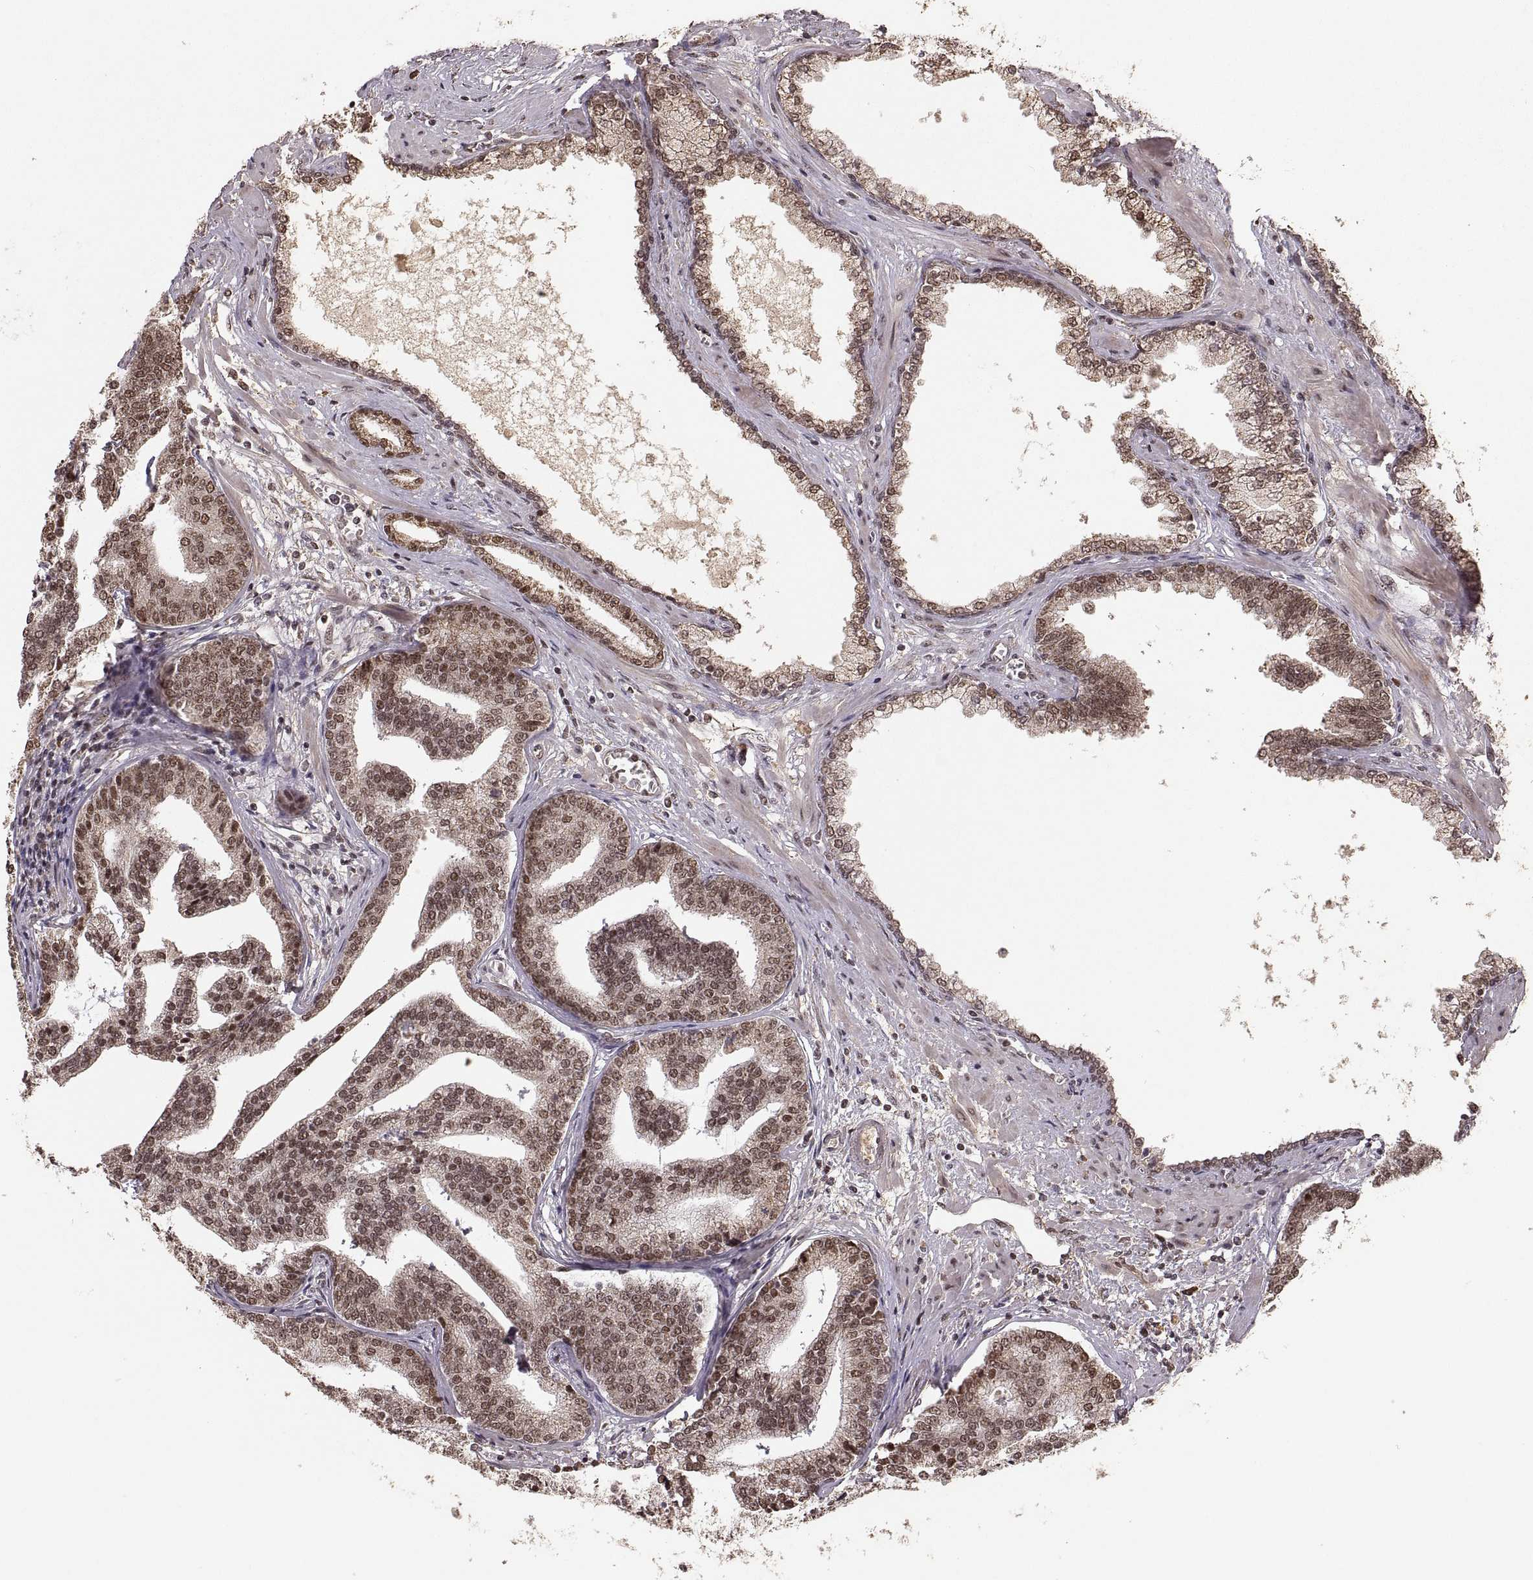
{"staining": {"intensity": "moderate", "quantity": ">75%", "location": "cytoplasmic/membranous,nuclear"}, "tissue": "prostate cancer", "cell_type": "Tumor cells", "image_type": "cancer", "snomed": [{"axis": "morphology", "description": "Adenocarcinoma, NOS"}, {"axis": "topography", "description": "Prostate"}], "caption": "Protein expression analysis of human adenocarcinoma (prostate) reveals moderate cytoplasmic/membranous and nuclear positivity in approximately >75% of tumor cells.", "gene": "RFT1", "patient": {"sex": "male", "age": 64}}